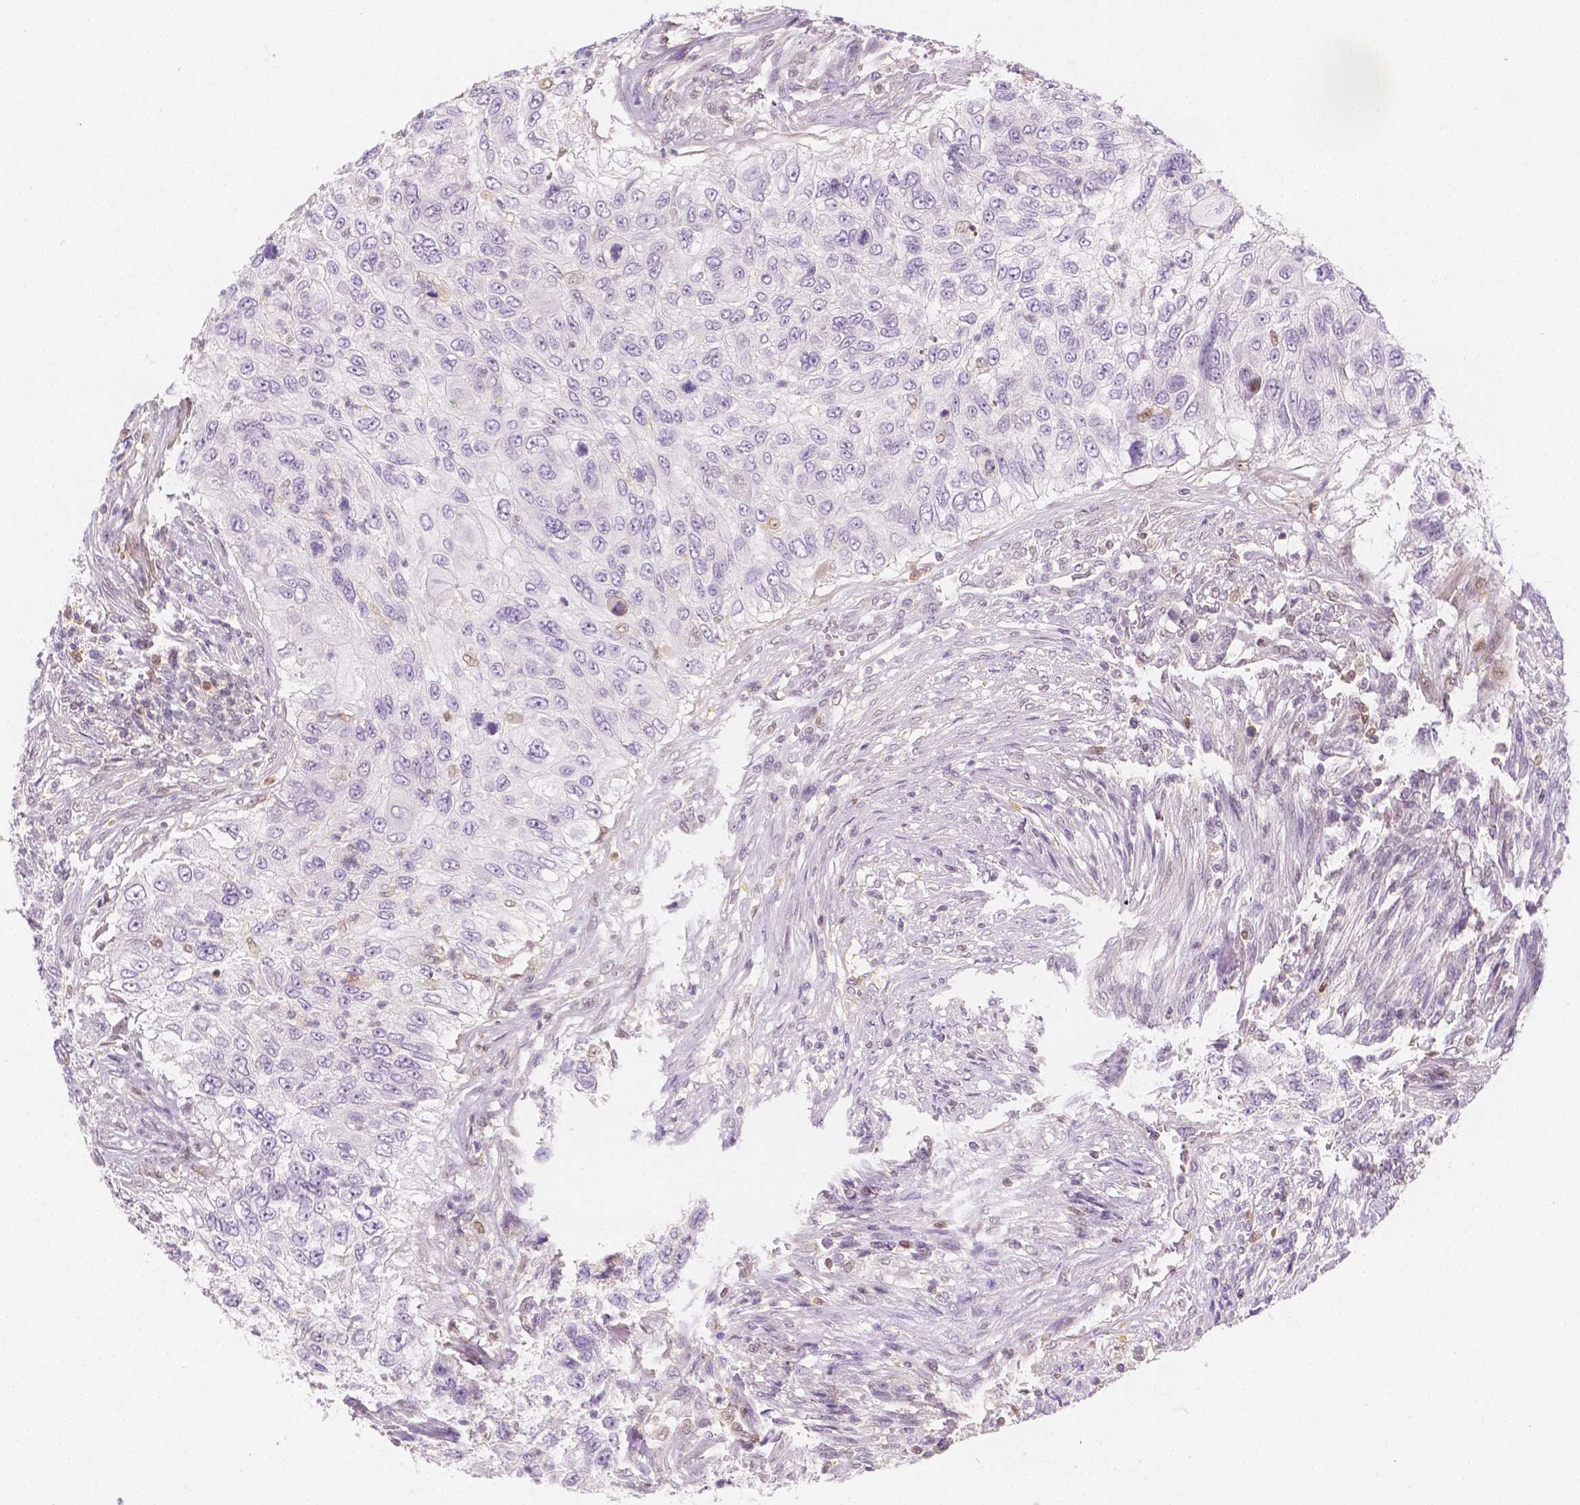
{"staining": {"intensity": "negative", "quantity": "none", "location": "none"}, "tissue": "urothelial cancer", "cell_type": "Tumor cells", "image_type": "cancer", "snomed": [{"axis": "morphology", "description": "Urothelial carcinoma, High grade"}, {"axis": "topography", "description": "Urinary bladder"}], "caption": "Tumor cells show no significant protein expression in urothelial cancer.", "gene": "SGTB", "patient": {"sex": "female", "age": 60}}